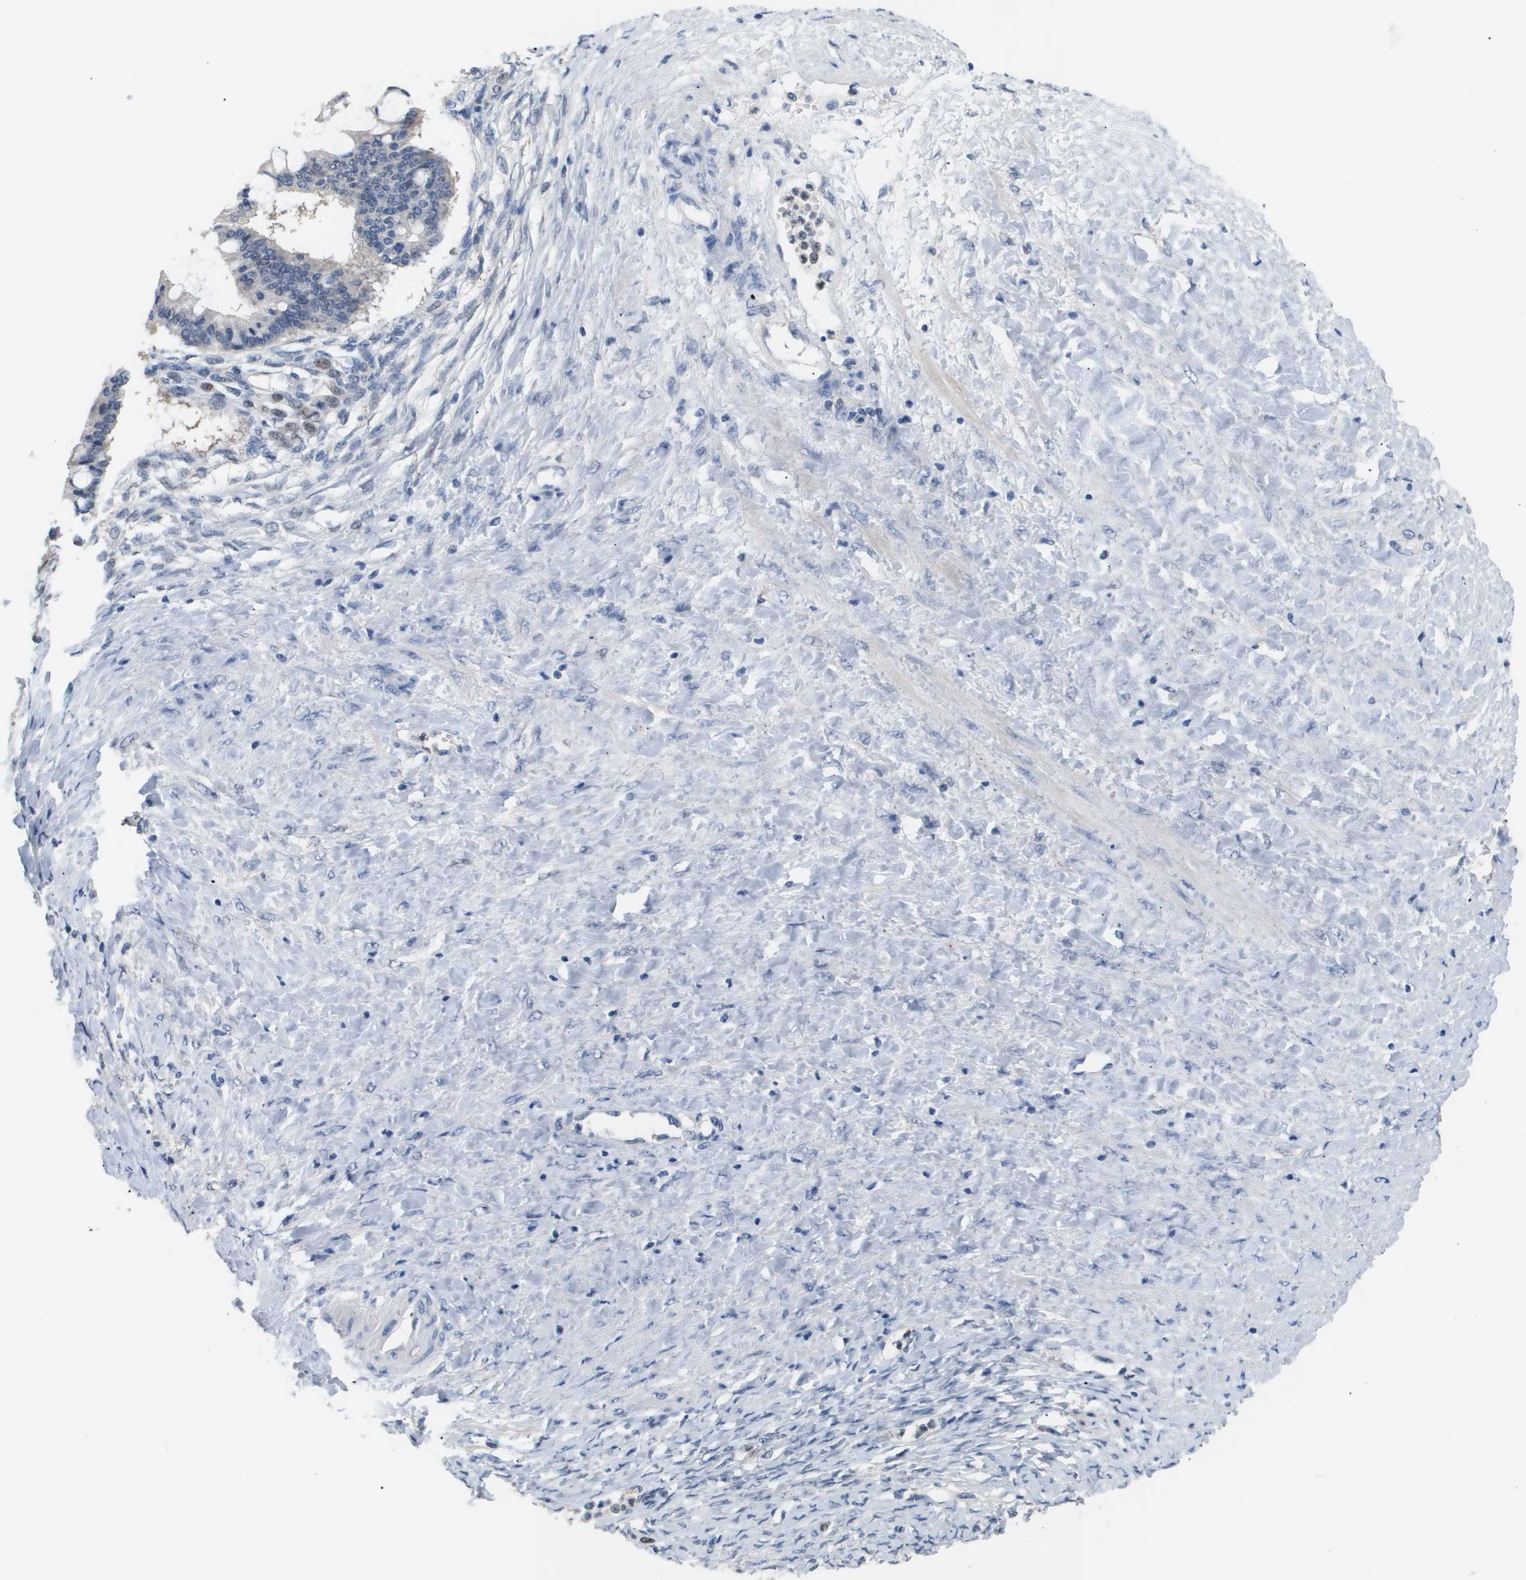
{"staining": {"intensity": "negative", "quantity": "none", "location": "none"}, "tissue": "ovarian cancer", "cell_type": "Tumor cells", "image_type": "cancer", "snomed": [{"axis": "morphology", "description": "Cystadenocarcinoma, mucinous, NOS"}, {"axis": "topography", "description": "Ovary"}], "caption": "Immunohistochemical staining of ovarian mucinous cystadenocarcinoma shows no significant expression in tumor cells.", "gene": "AKR1A1", "patient": {"sex": "female", "age": 73}}